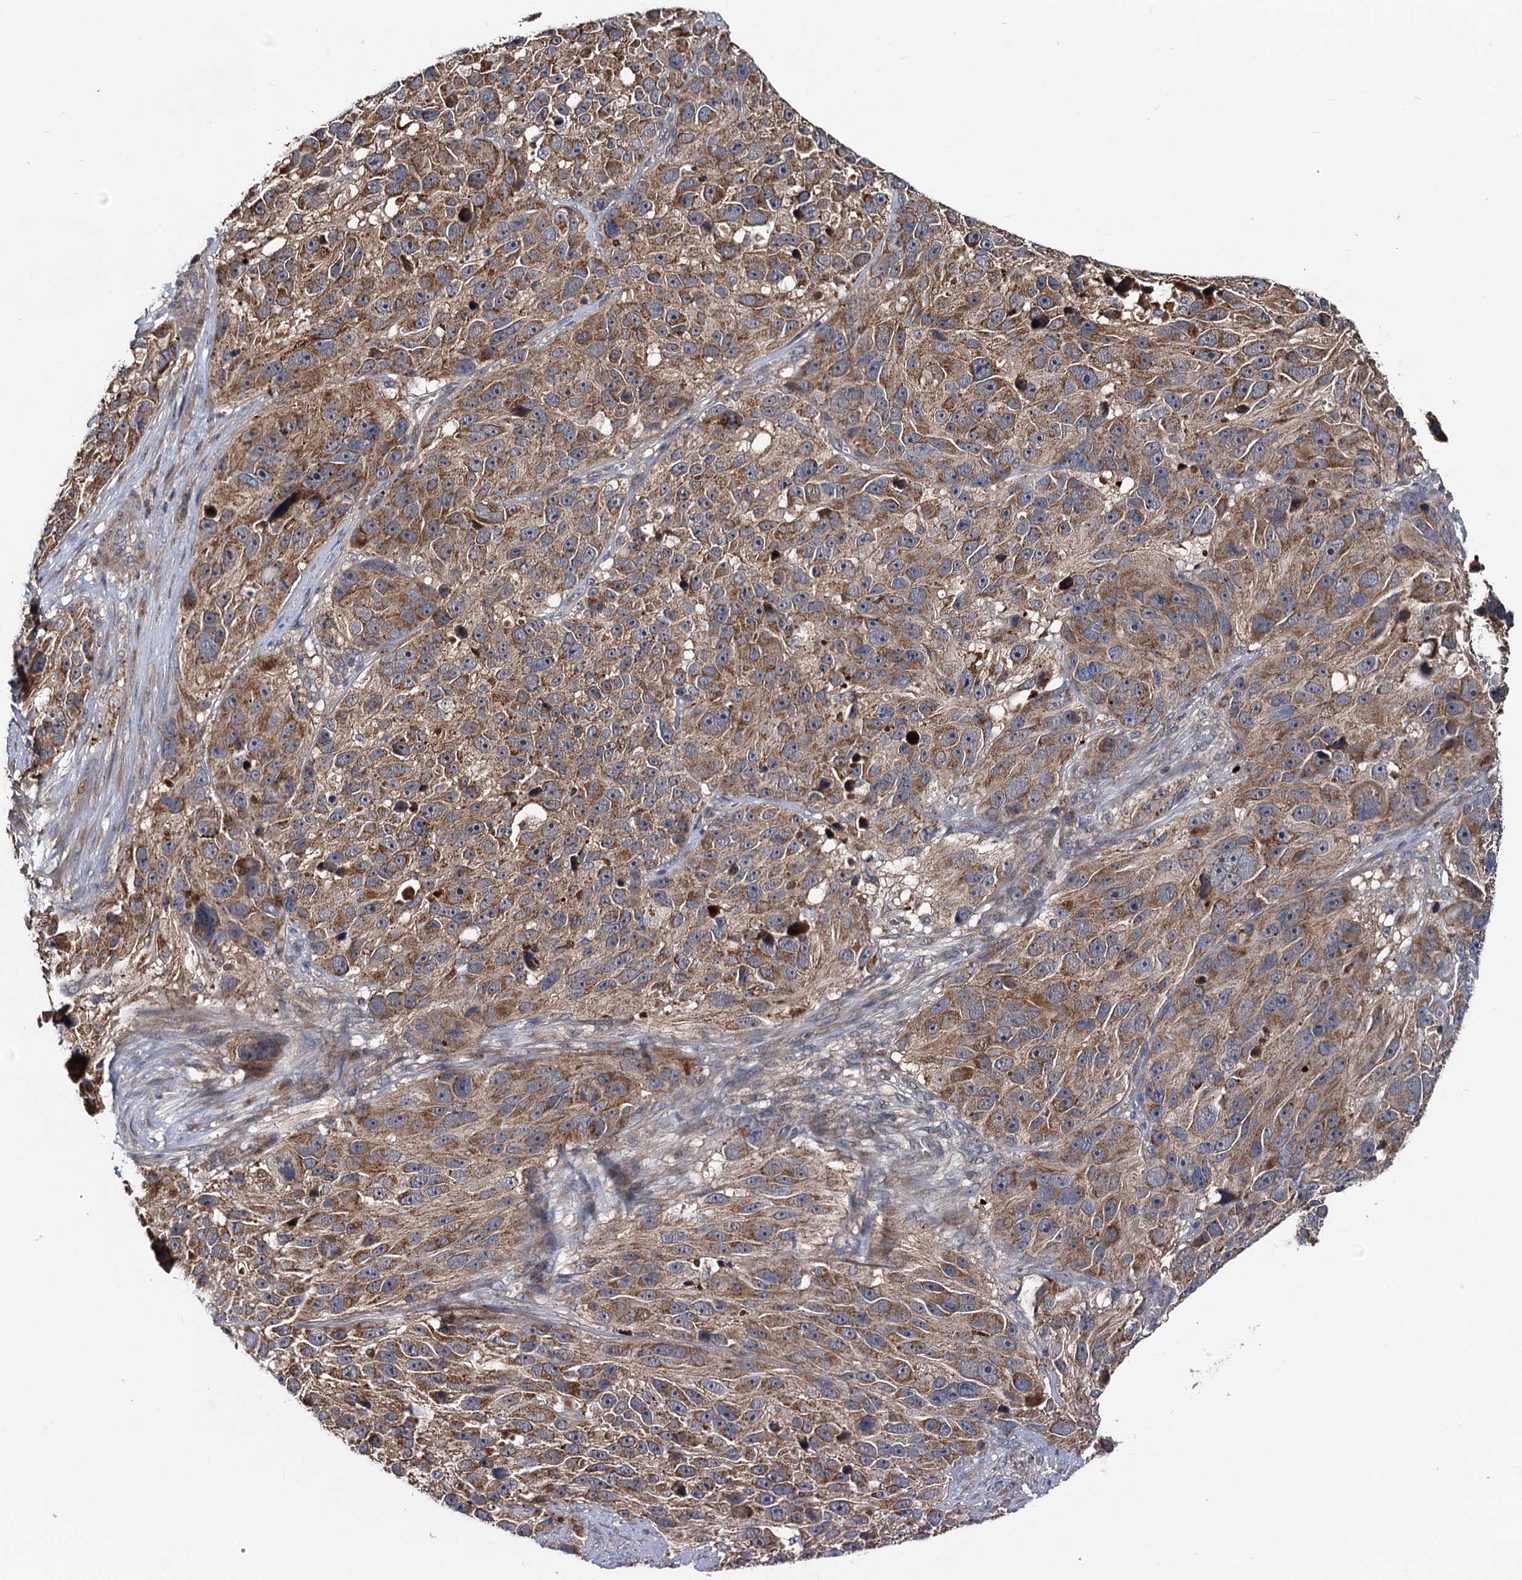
{"staining": {"intensity": "moderate", "quantity": ">75%", "location": "cytoplasmic/membranous"}, "tissue": "melanoma", "cell_type": "Tumor cells", "image_type": "cancer", "snomed": [{"axis": "morphology", "description": "Malignant melanoma, NOS"}, {"axis": "topography", "description": "Skin"}], "caption": "Immunohistochemical staining of melanoma reveals medium levels of moderate cytoplasmic/membranous protein positivity in about >75% of tumor cells.", "gene": "OTUB1", "patient": {"sex": "male", "age": 84}}